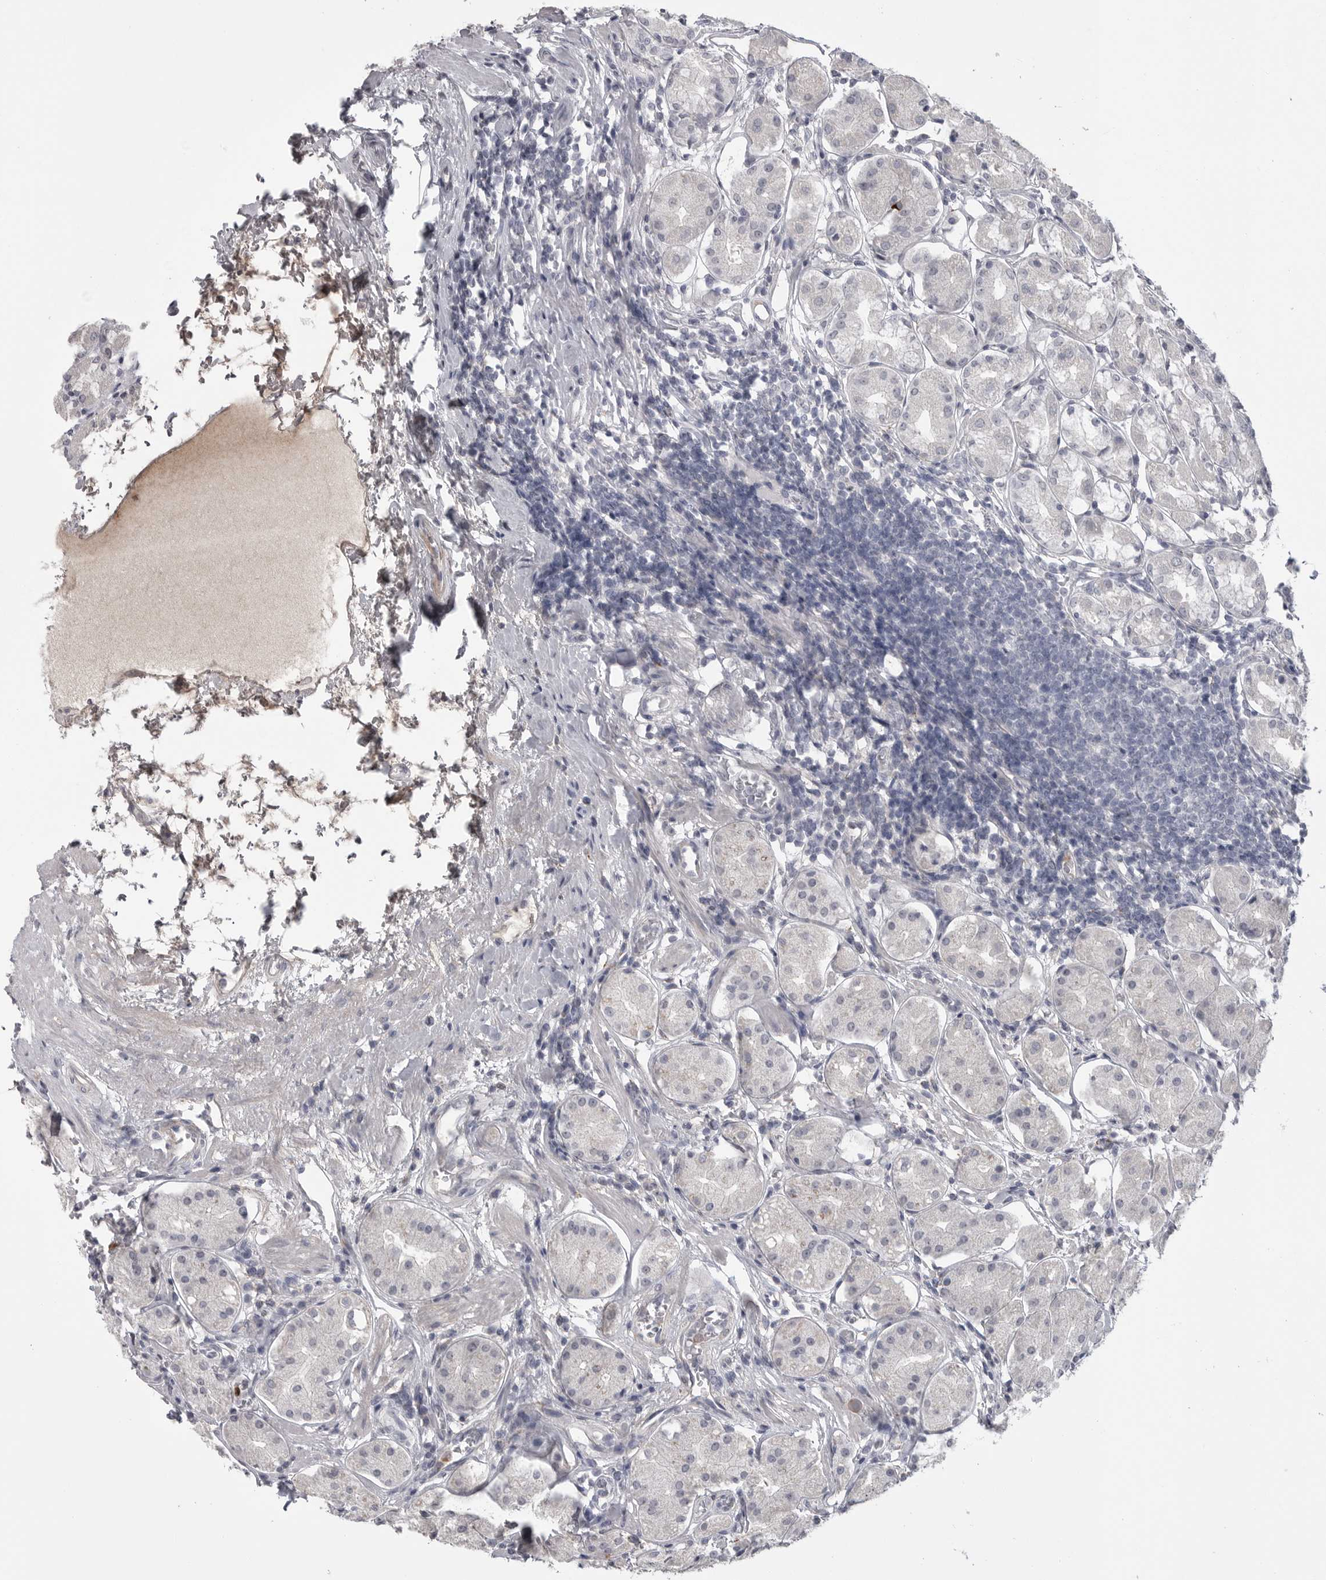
{"staining": {"intensity": "negative", "quantity": "none", "location": "none"}, "tissue": "stomach", "cell_type": "Glandular cells", "image_type": "normal", "snomed": [{"axis": "morphology", "description": "Normal tissue, NOS"}, {"axis": "topography", "description": "Stomach, lower"}], "caption": "An IHC micrograph of normal stomach is shown. There is no staining in glandular cells of stomach. Nuclei are stained in blue.", "gene": "SERPING1", "patient": {"sex": "female", "age": 56}}